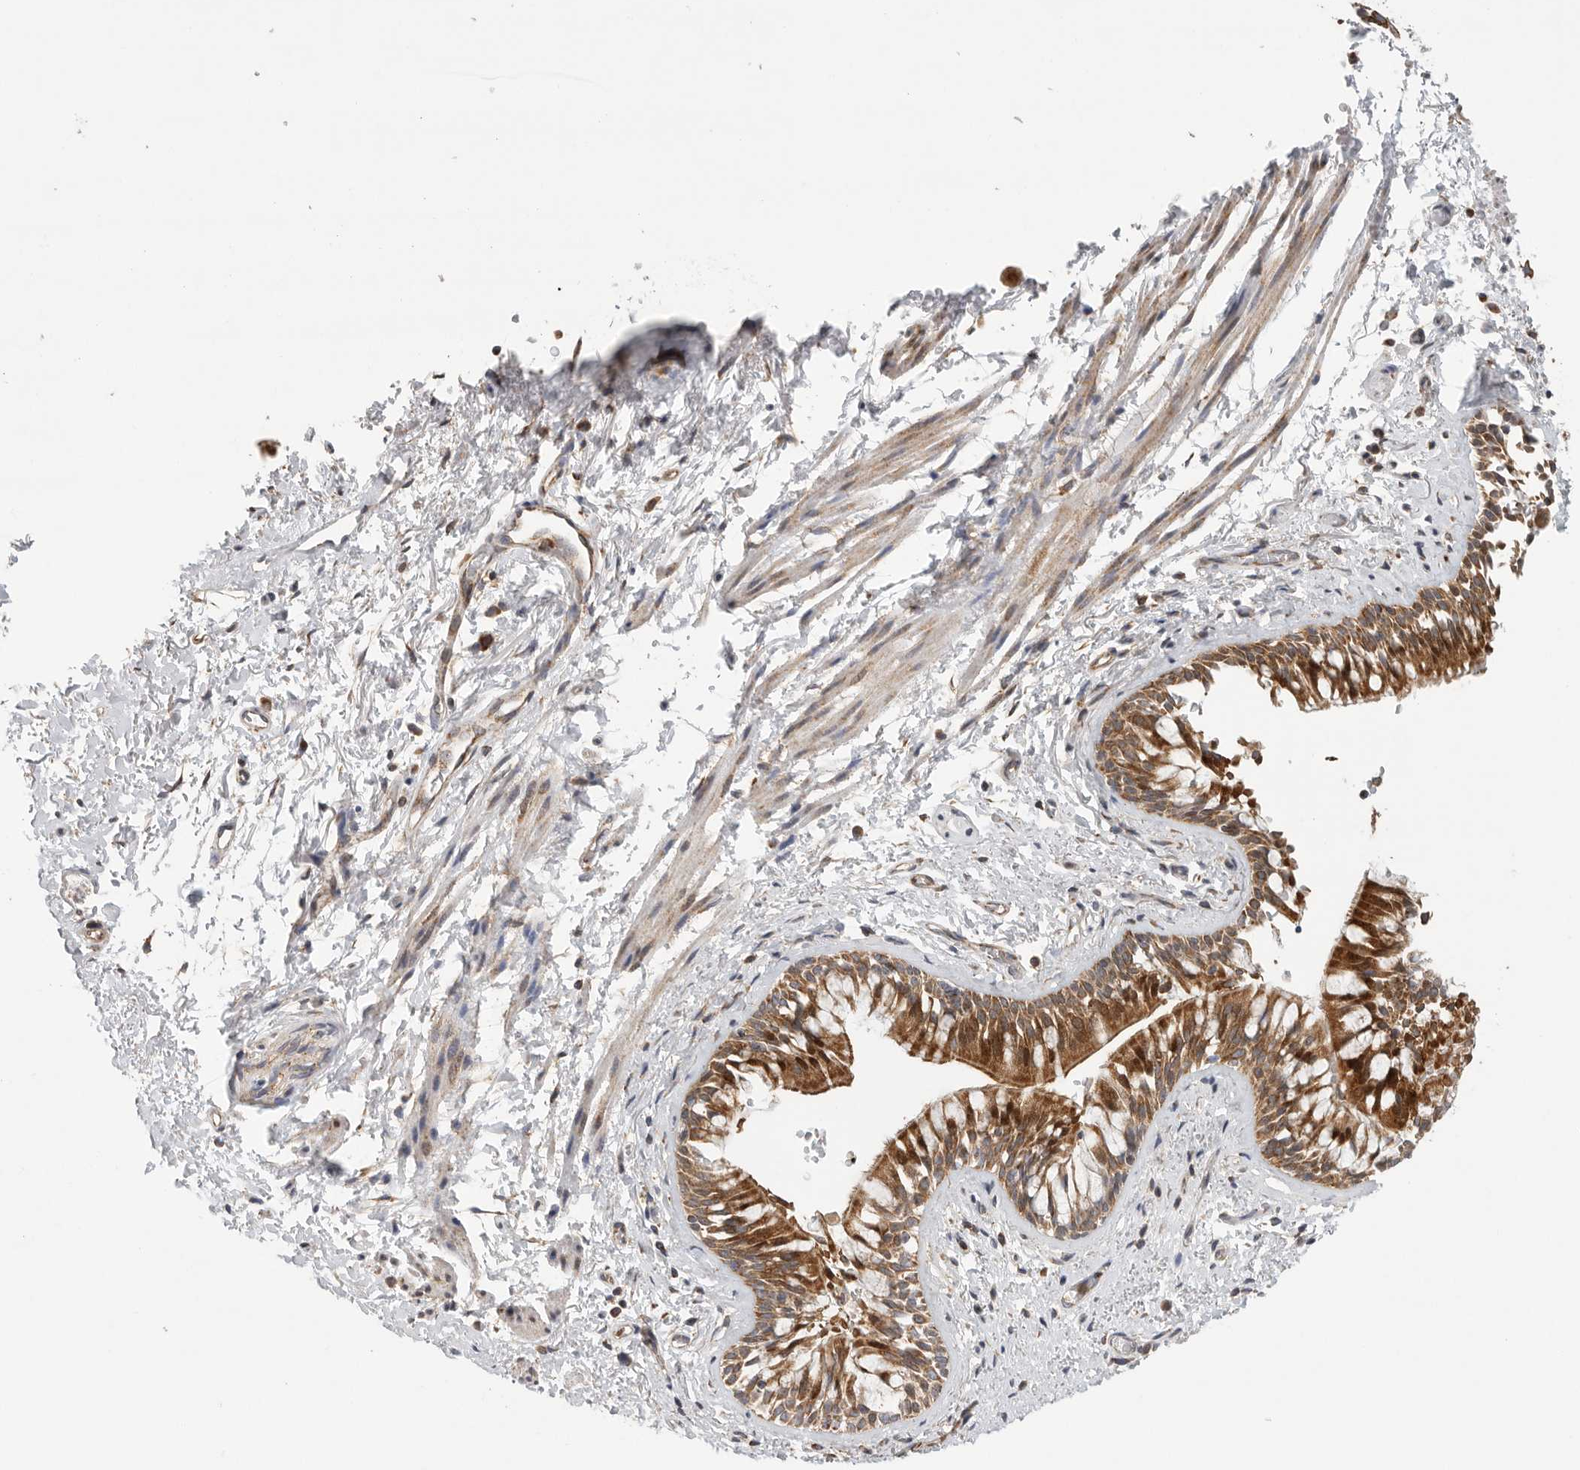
{"staining": {"intensity": "moderate", "quantity": ">75%", "location": "cytoplasmic/membranous"}, "tissue": "bronchus", "cell_type": "Respiratory epithelial cells", "image_type": "normal", "snomed": [{"axis": "morphology", "description": "Normal tissue, NOS"}, {"axis": "morphology", "description": "Inflammation, NOS"}, {"axis": "topography", "description": "Cartilage tissue"}, {"axis": "topography", "description": "Bronchus"}, {"axis": "topography", "description": "Lung"}], "caption": "IHC of normal bronchus reveals medium levels of moderate cytoplasmic/membranous positivity in about >75% of respiratory epithelial cells.", "gene": "FKBP8", "patient": {"sex": "female", "age": 64}}